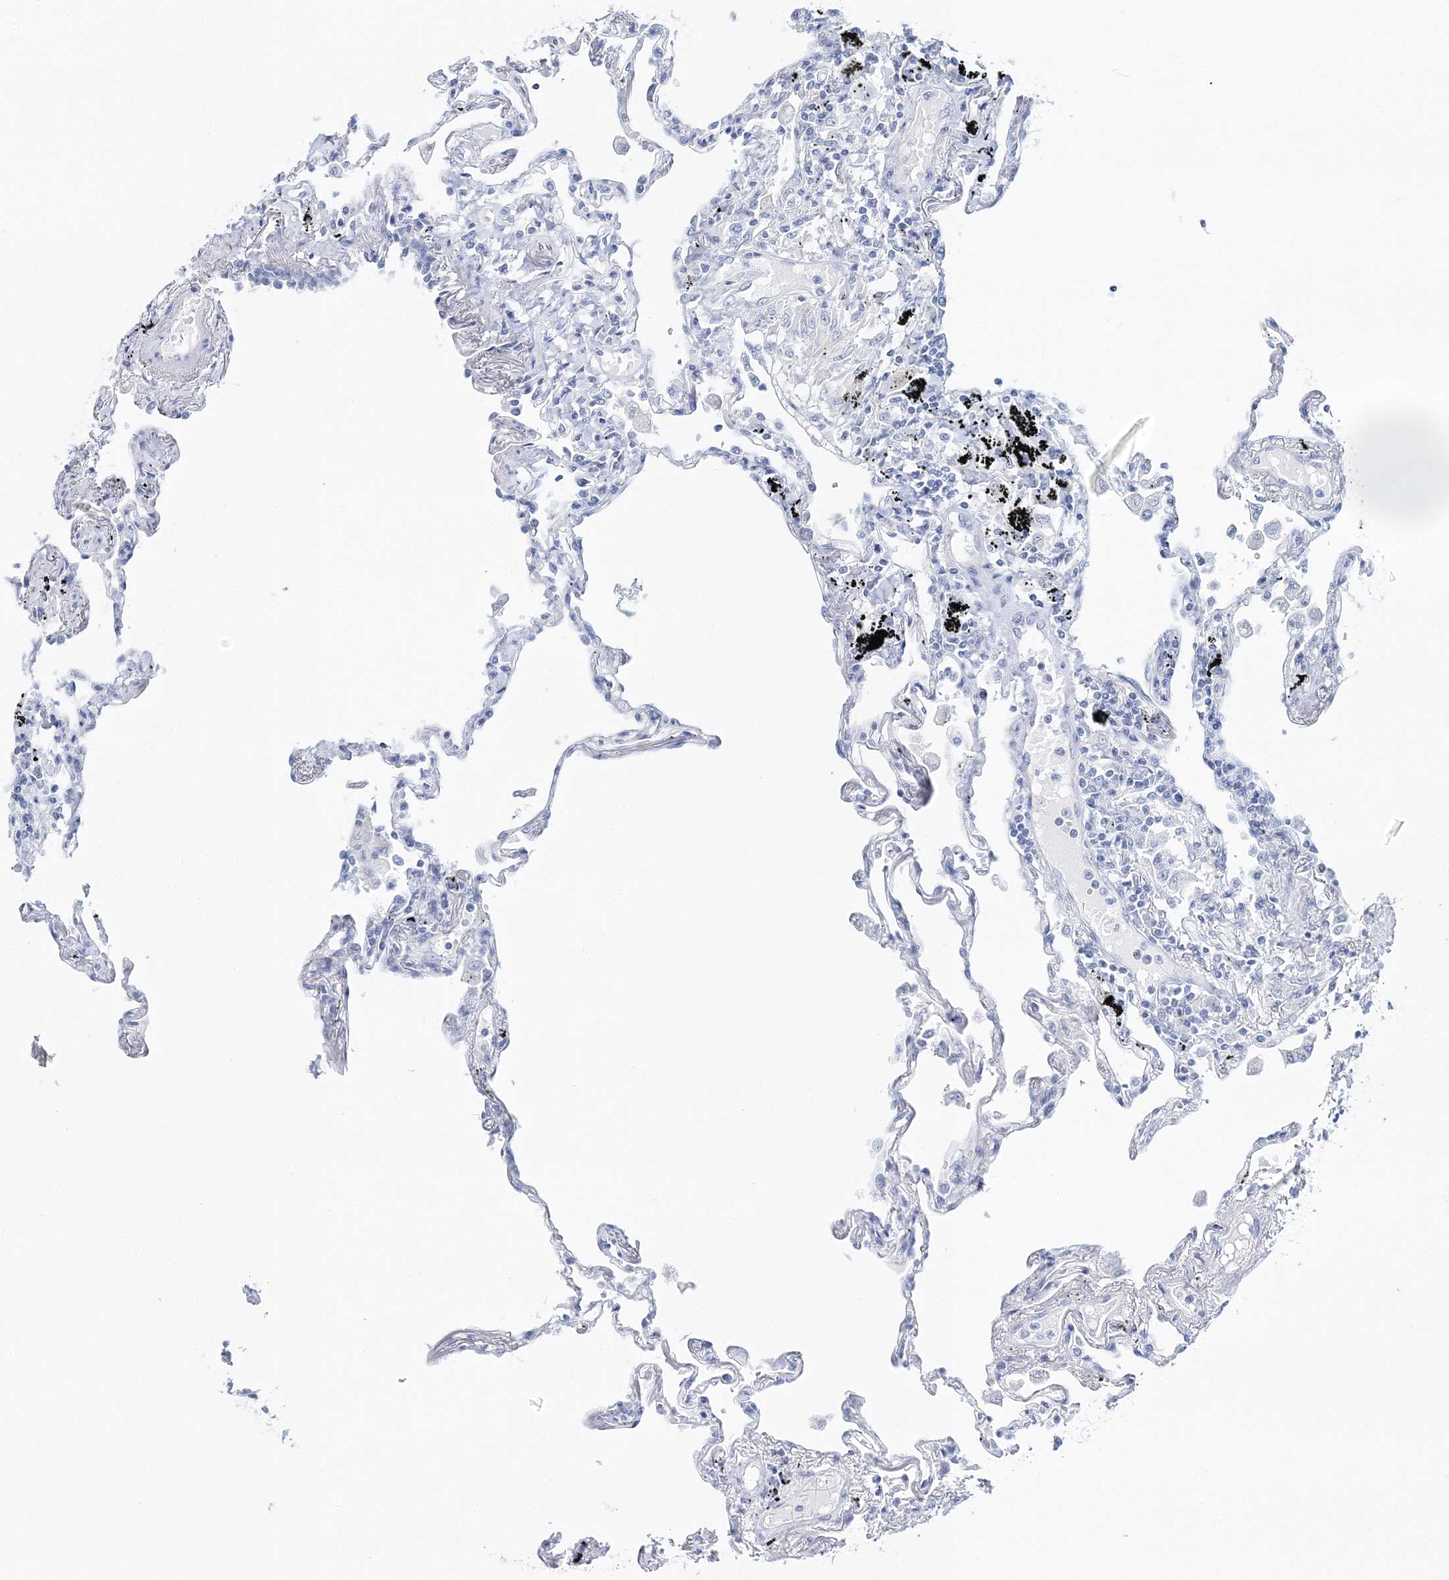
{"staining": {"intensity": "negative", "quantity": "none", "location": "none"}, "tissue": "lung", "cell_type": "Alveolar cells", "image_type": "normal", "snomed": [{"axis": "morphology", "description": "Normal tissue, NOS"}, {"axis": "topography", "description": "Lung"}], "caption": "High power microscopy image of an immunohistochemistry (IHC) image of normal lung, revealing no significant expression in alveolar cells.", "gene": "MYOZ2", "patient": {"sex": "female", "age": 67}}